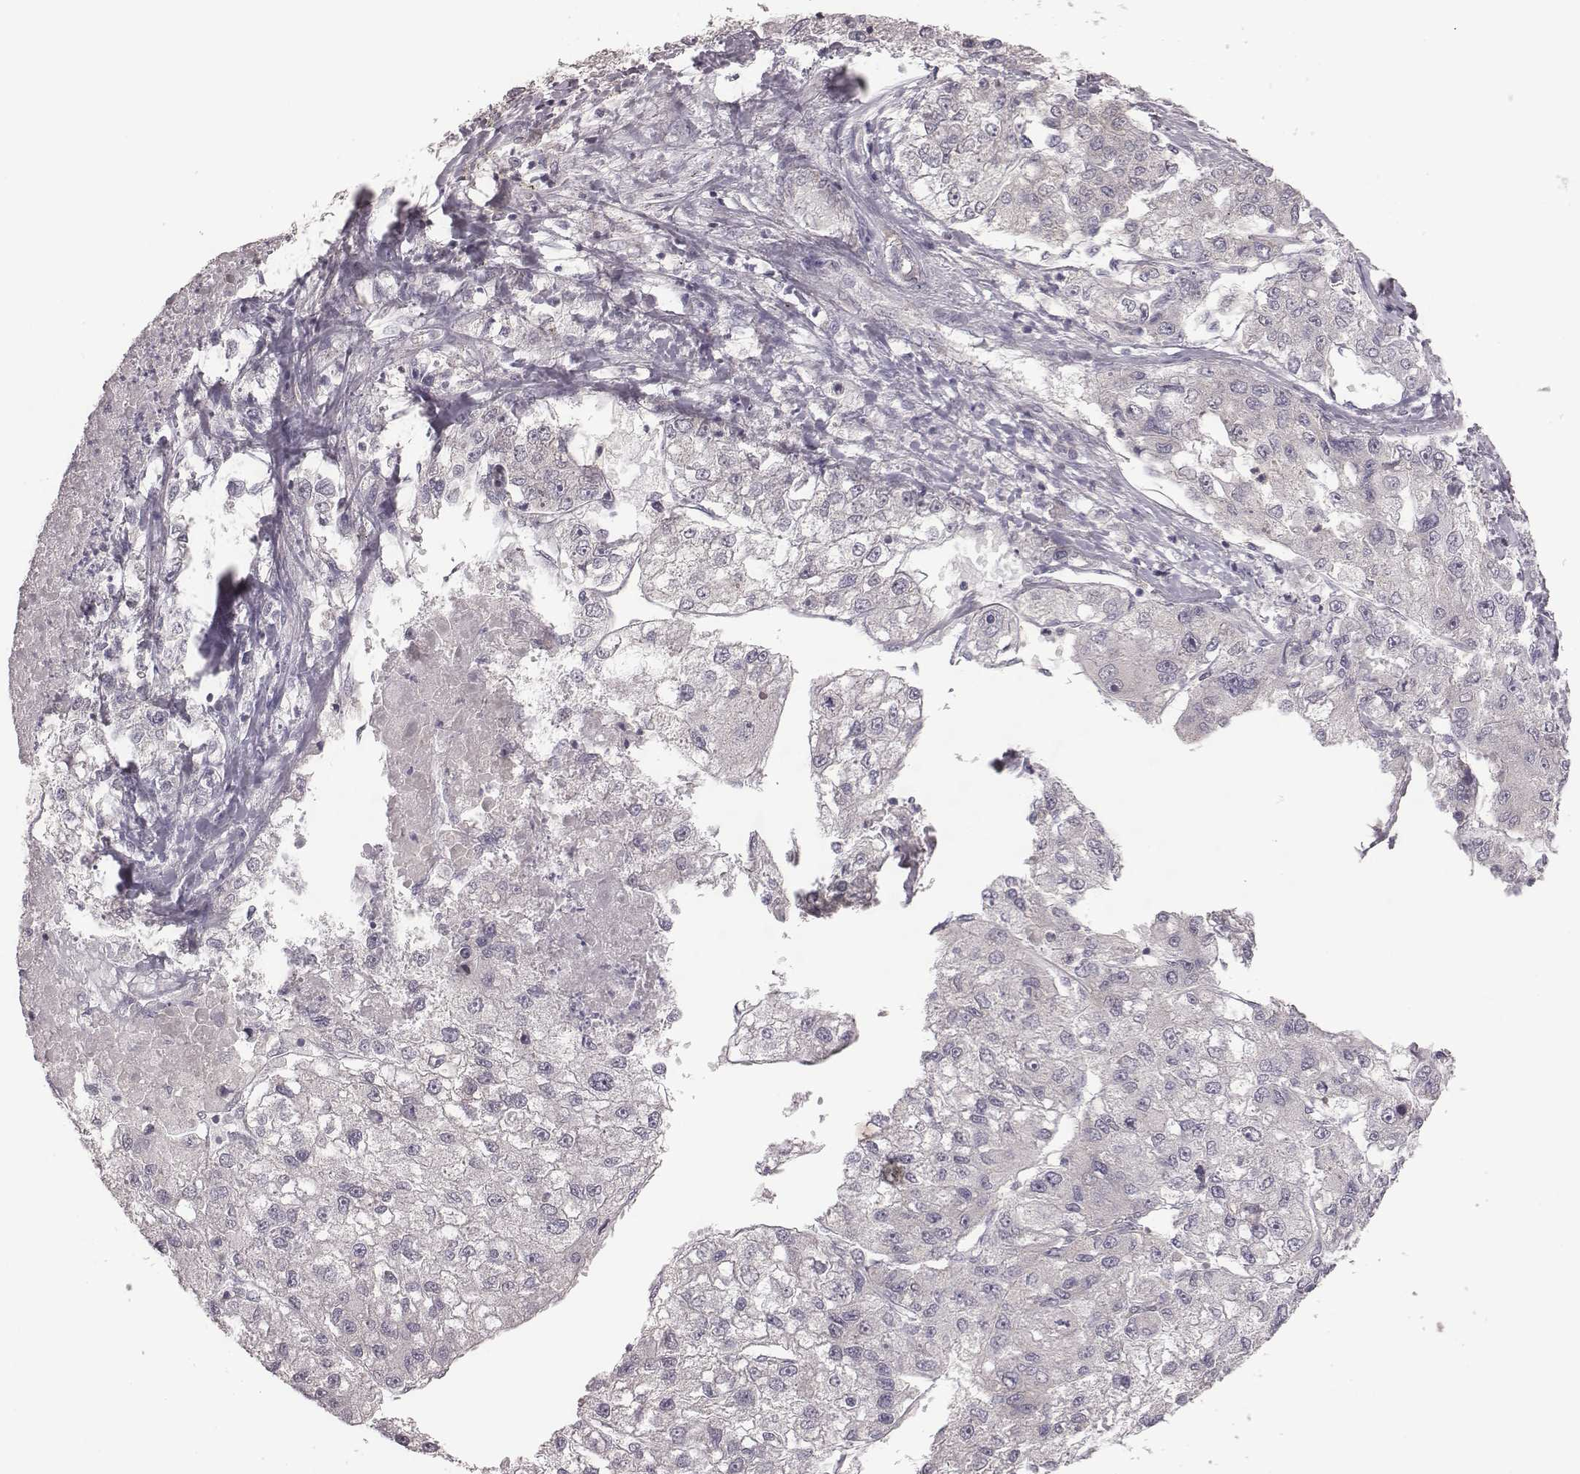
{"staining": {"intensity": "negative", "quantity": "none", "location": "none"}, "tissue": "liver cancer", "cell_type": "Tumor cells", "image_type": "cancer", "snomed": [{"axis": "morphology", "description": "Carcinoma, Hepatocellular, NOS"}, {"axis": "topography", "description": "Liver"}], "caption": "An IHC histopathology image of liver cancer (hepatocellular carcinoma) is shown. There is no staining in tumor cells of liver cancer (hepatocellular carcinoma).", "gene": "BICDL1", "patient": {"sex": "male", "age": 56}}